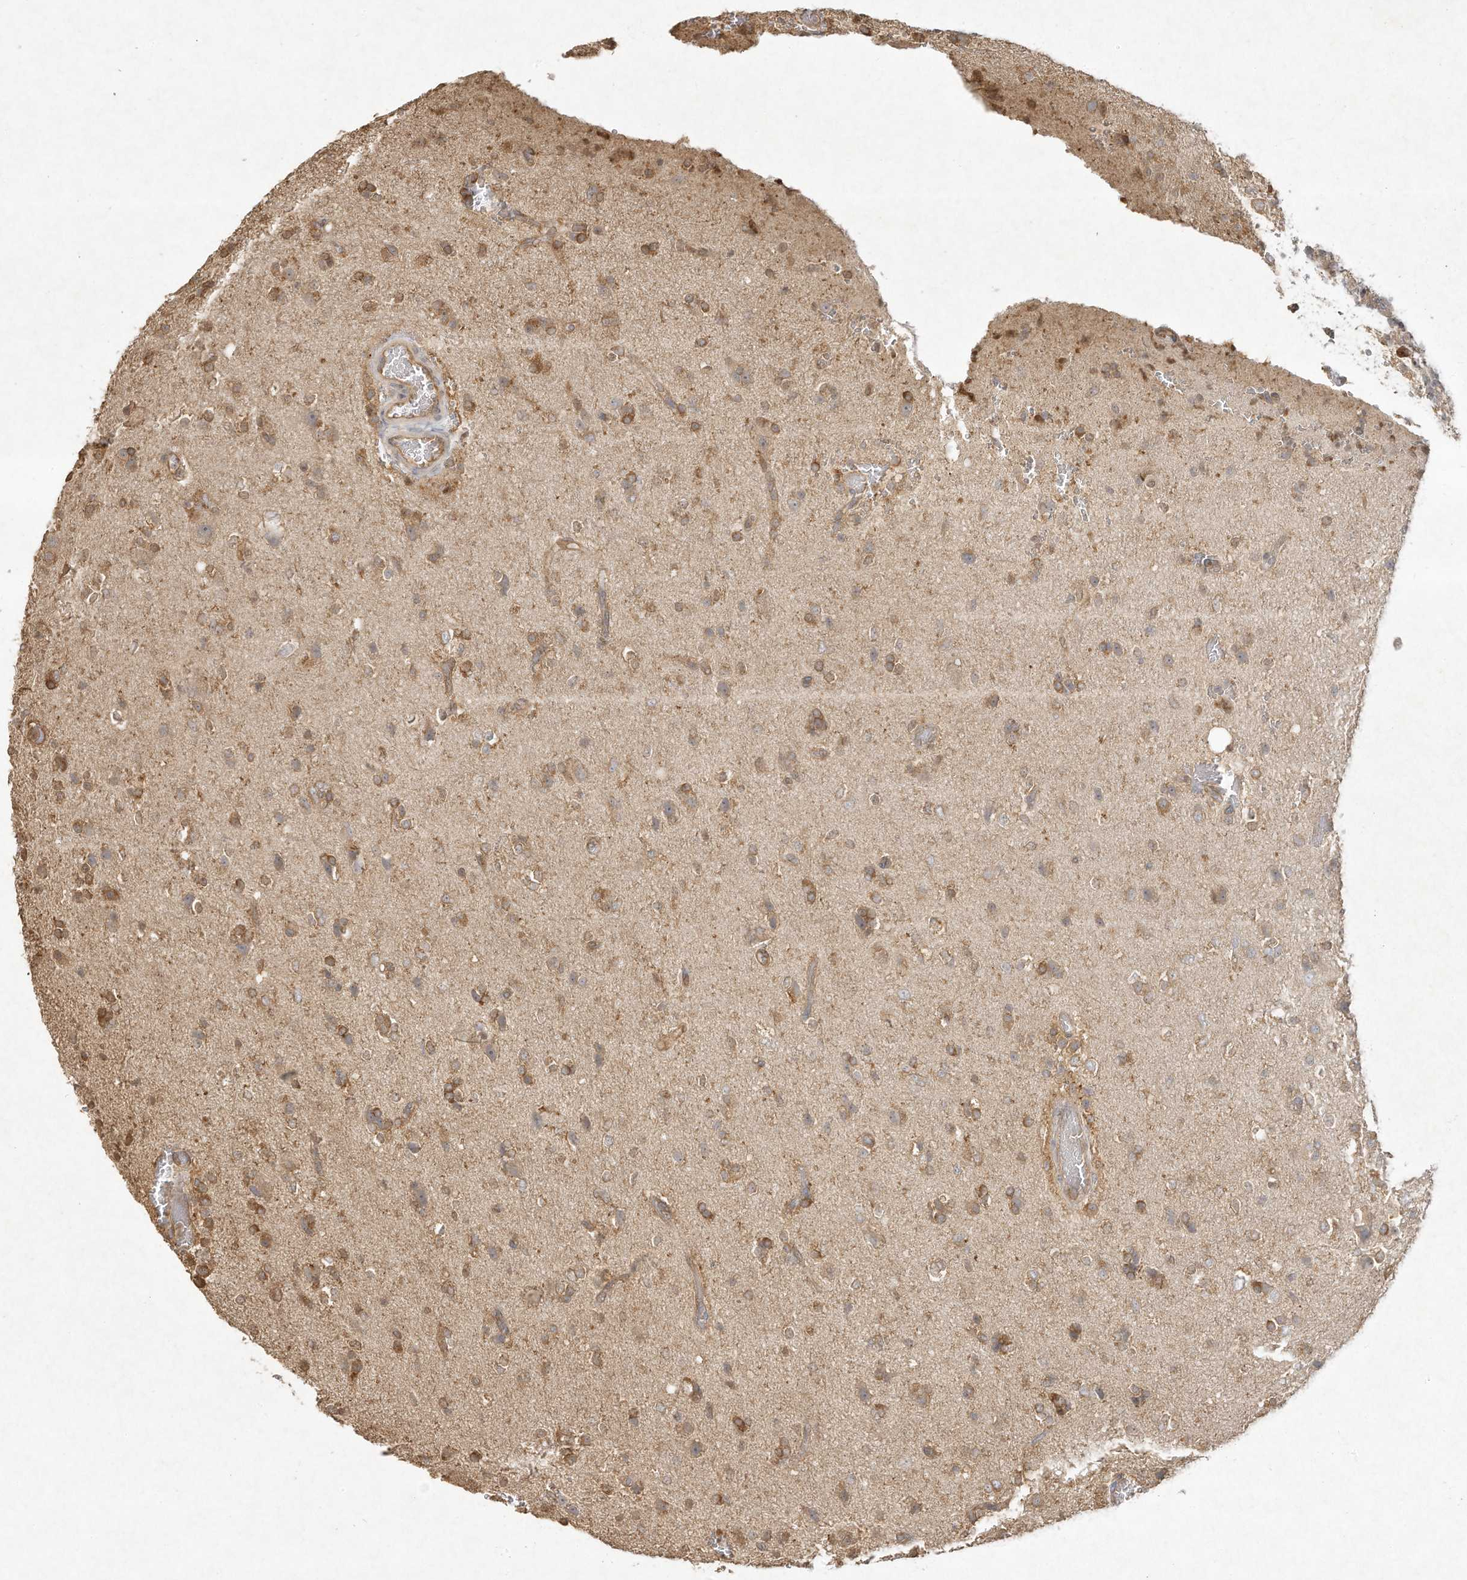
{"staining": {"intensity": "moderate", "quantity": ">75%", "location": "cytoplasmic/membranous"}, "tissue": "glioma", "cell_type": "Tumor cells", "image_type": "cancer", "snomed": [{"axis": "morphology", "description": "Glioma, malignant, High grade"}, {"axis": "topography", "description": "Brain"}], "caption": "This micrograph demonstrates immunohistochemistry (IHC) staining of malignant glioma (high-grade), with medium moderate cytoplasmic/membranous positivity in about >75% of tumor cells.", "gene": "DYNC1I2", "patient": {"sex": "male", "age": 47}}